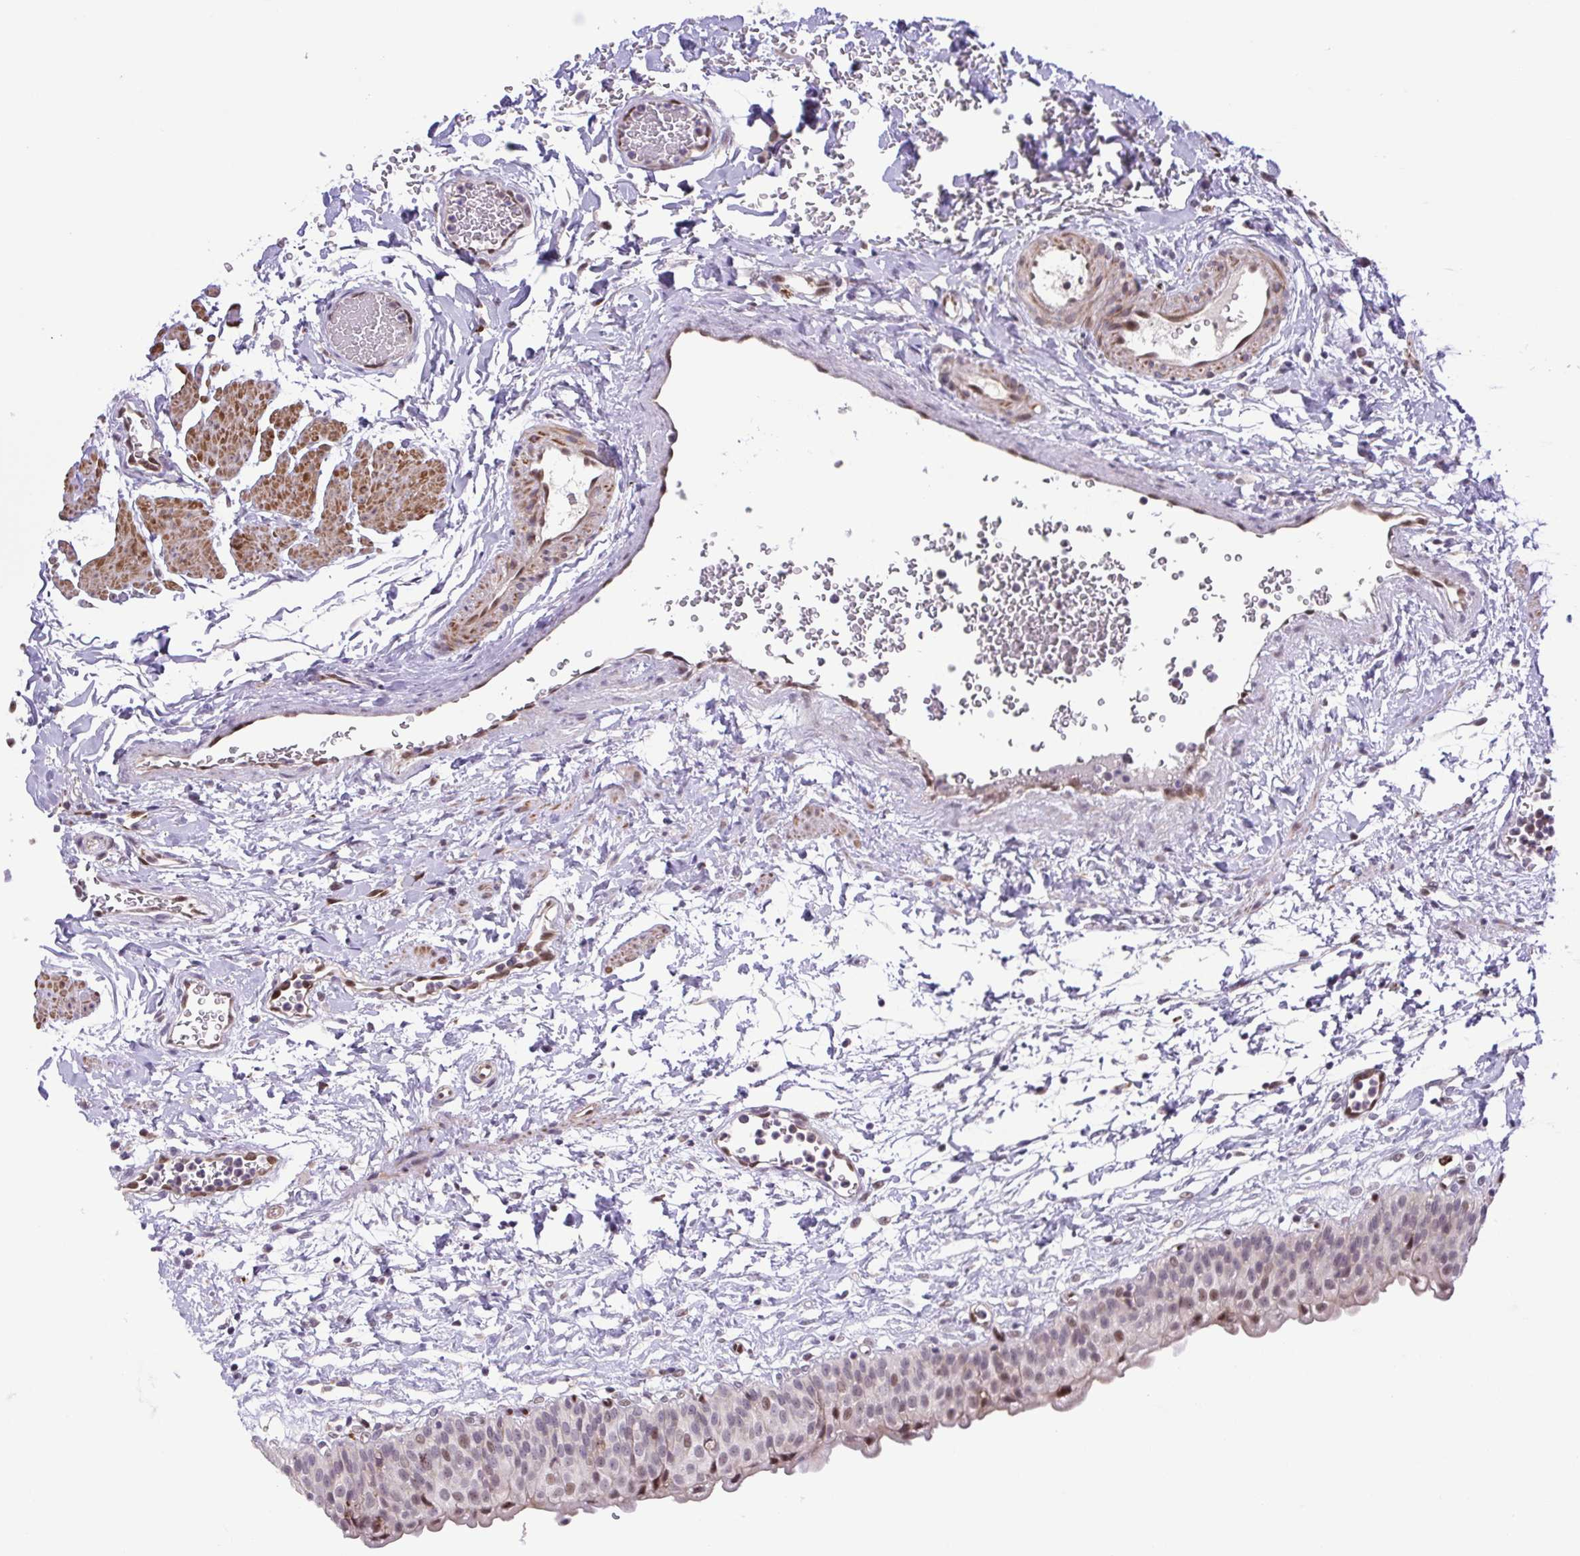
{"staining": {"intensity": "moderate", "quantity": "25%-75%", "location": "nuclear"}, "tissue": "urinary bladder", "cell_type": "Urothelial cells", "image_type": "normal", "snomed": [{"axis": "morphology", "description": "Normal tissue, NOS"}, {"axis": "topography", "description": "Urinary bladder"}], "caption": "A brown stain labels moderate nuclear positivity of a protein in urothelial cells of unremarkable human urinary bladder.", "gene": "ERG", "patient": {"sex": "male", "age": 55}}